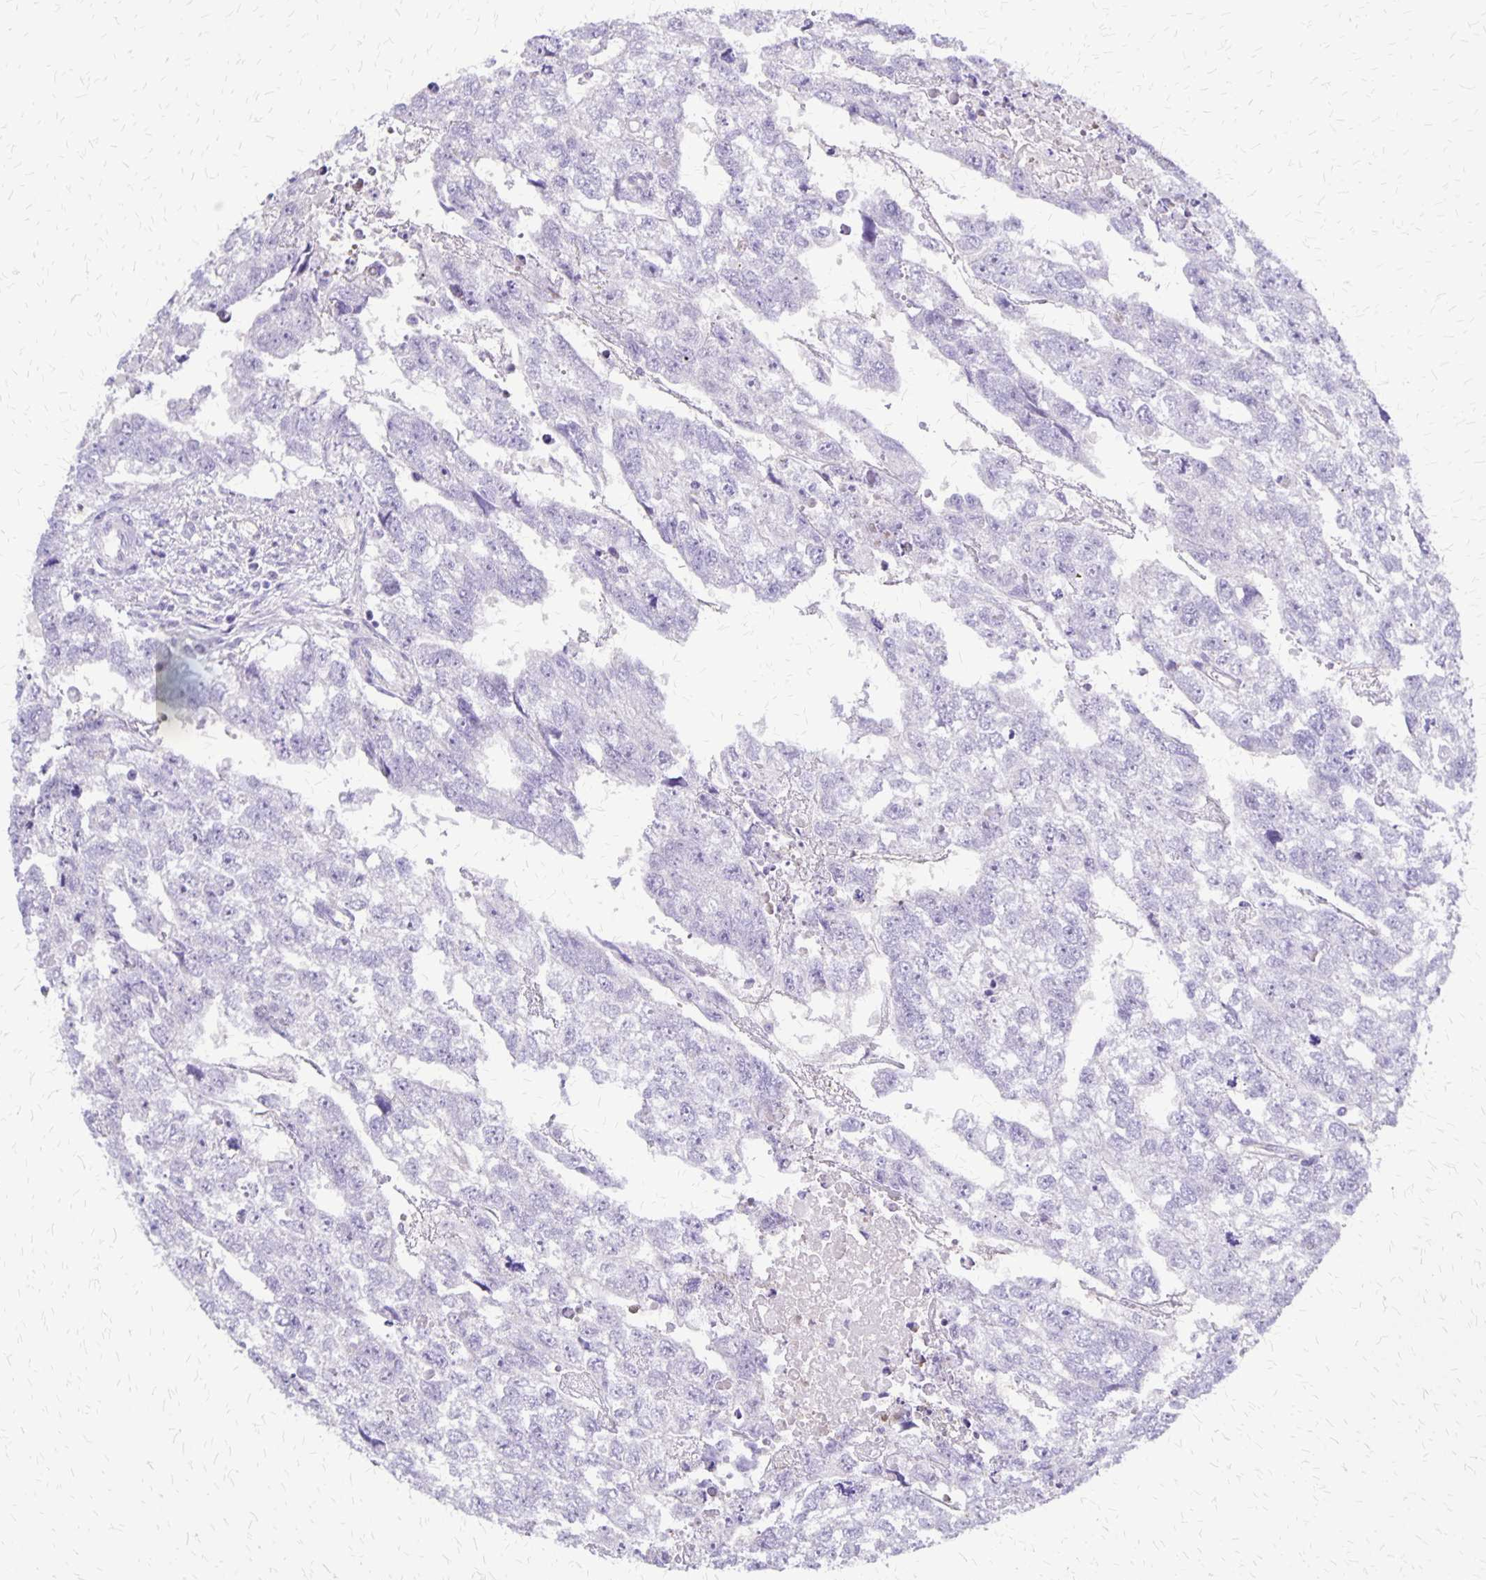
{"staining": {"intensity": "negative", "quantity": "none", "location": "none"}, "tissue": "testis cancer", "cell_type": "Tumor cells", "image_type": "cancer", "snomed": [{"axis": "morphology", "description": "Carcinoma, Embryonal, NOS"}, {"axis": "morphology", "description": "Teratoma, malignant, NOS"}, {"axis": "topography", "description": "Testis"}], "caption": "High magnification brightfield microscopy of testis cancer (embryonal carcinoma) stained with DAB (brown) and counterstained with hematoxylin (blue): tumor cells show no significant positivity.", "gene": "SI", "patient": {"sex": "male", "age": 44}}